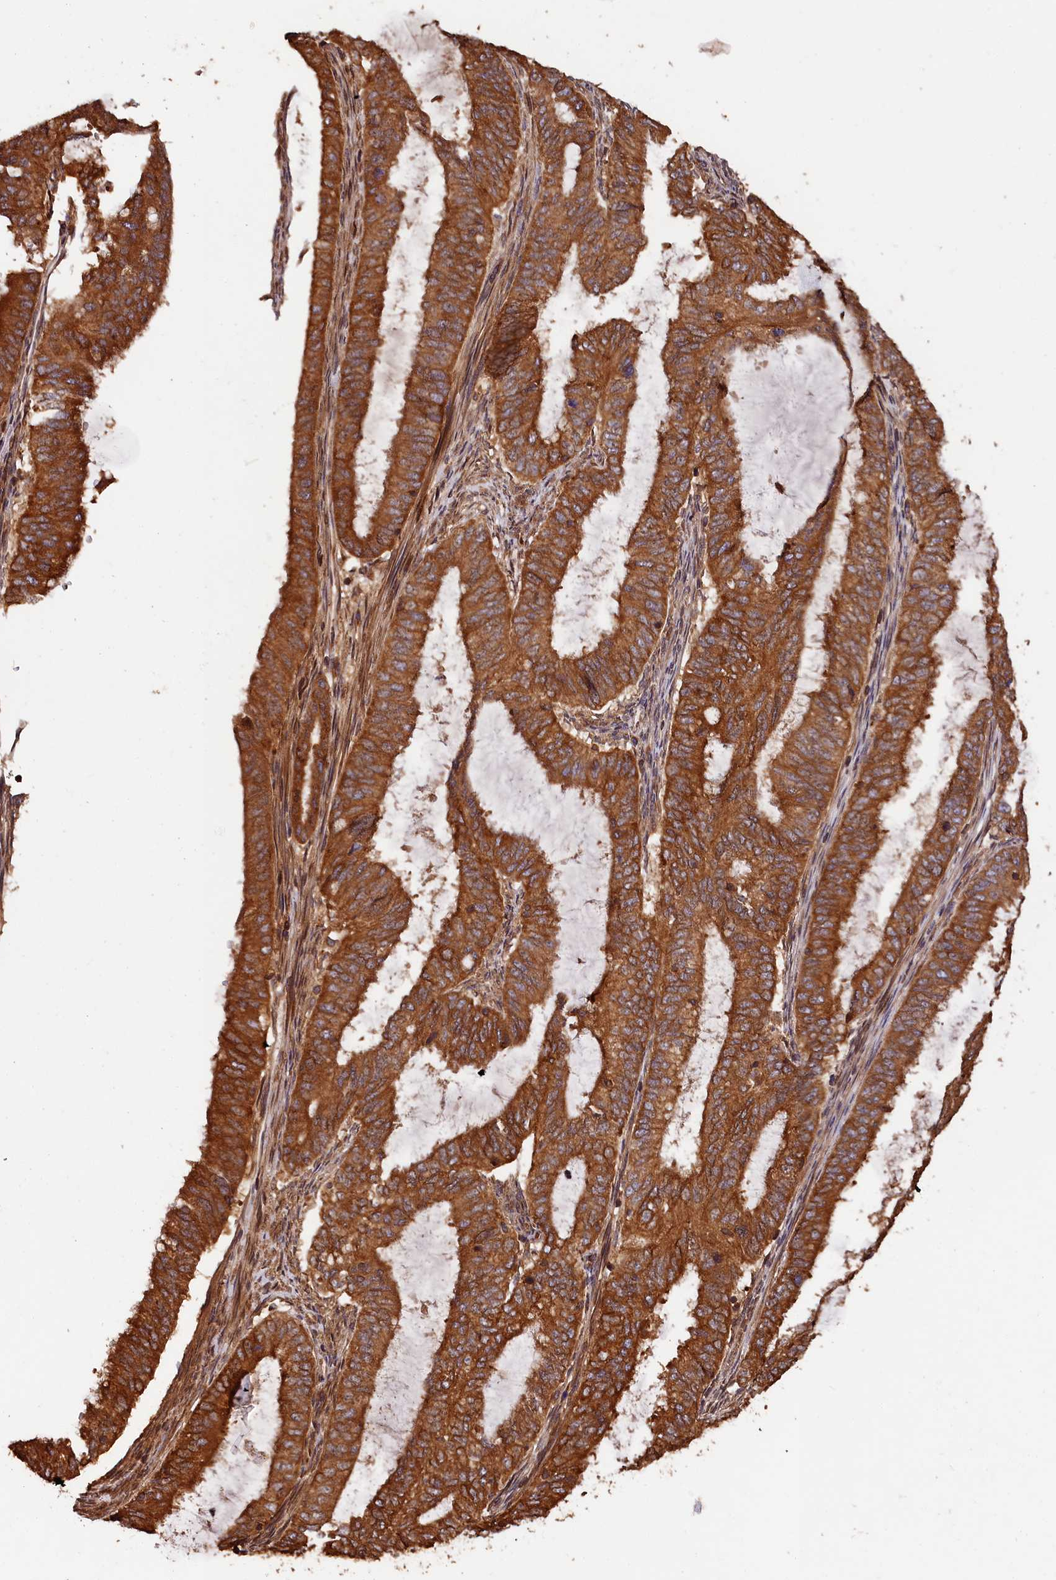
{"staining": {"intensity": "strong", "quantity": ">75%", "location": "cytoplasmic/membranous"}, "tissue": "endometrial cancer", "cell_type": "Tumor cells", "image_type": "cancer", "snomed": [{"axis": "morphology", "description": "Adenocarcinoma, NOS"}, {"axis": "topography", "description": "Endometrium"}], "caption": "Adenocarcinoma (endometrial) was stained to show a protein in brown. There is high levels of strong cytoplasmic/membranous expression in approximately >75% of tumor cells.", "gene": "HMOX2", "patient": {"sex": "female", "age": 51}}